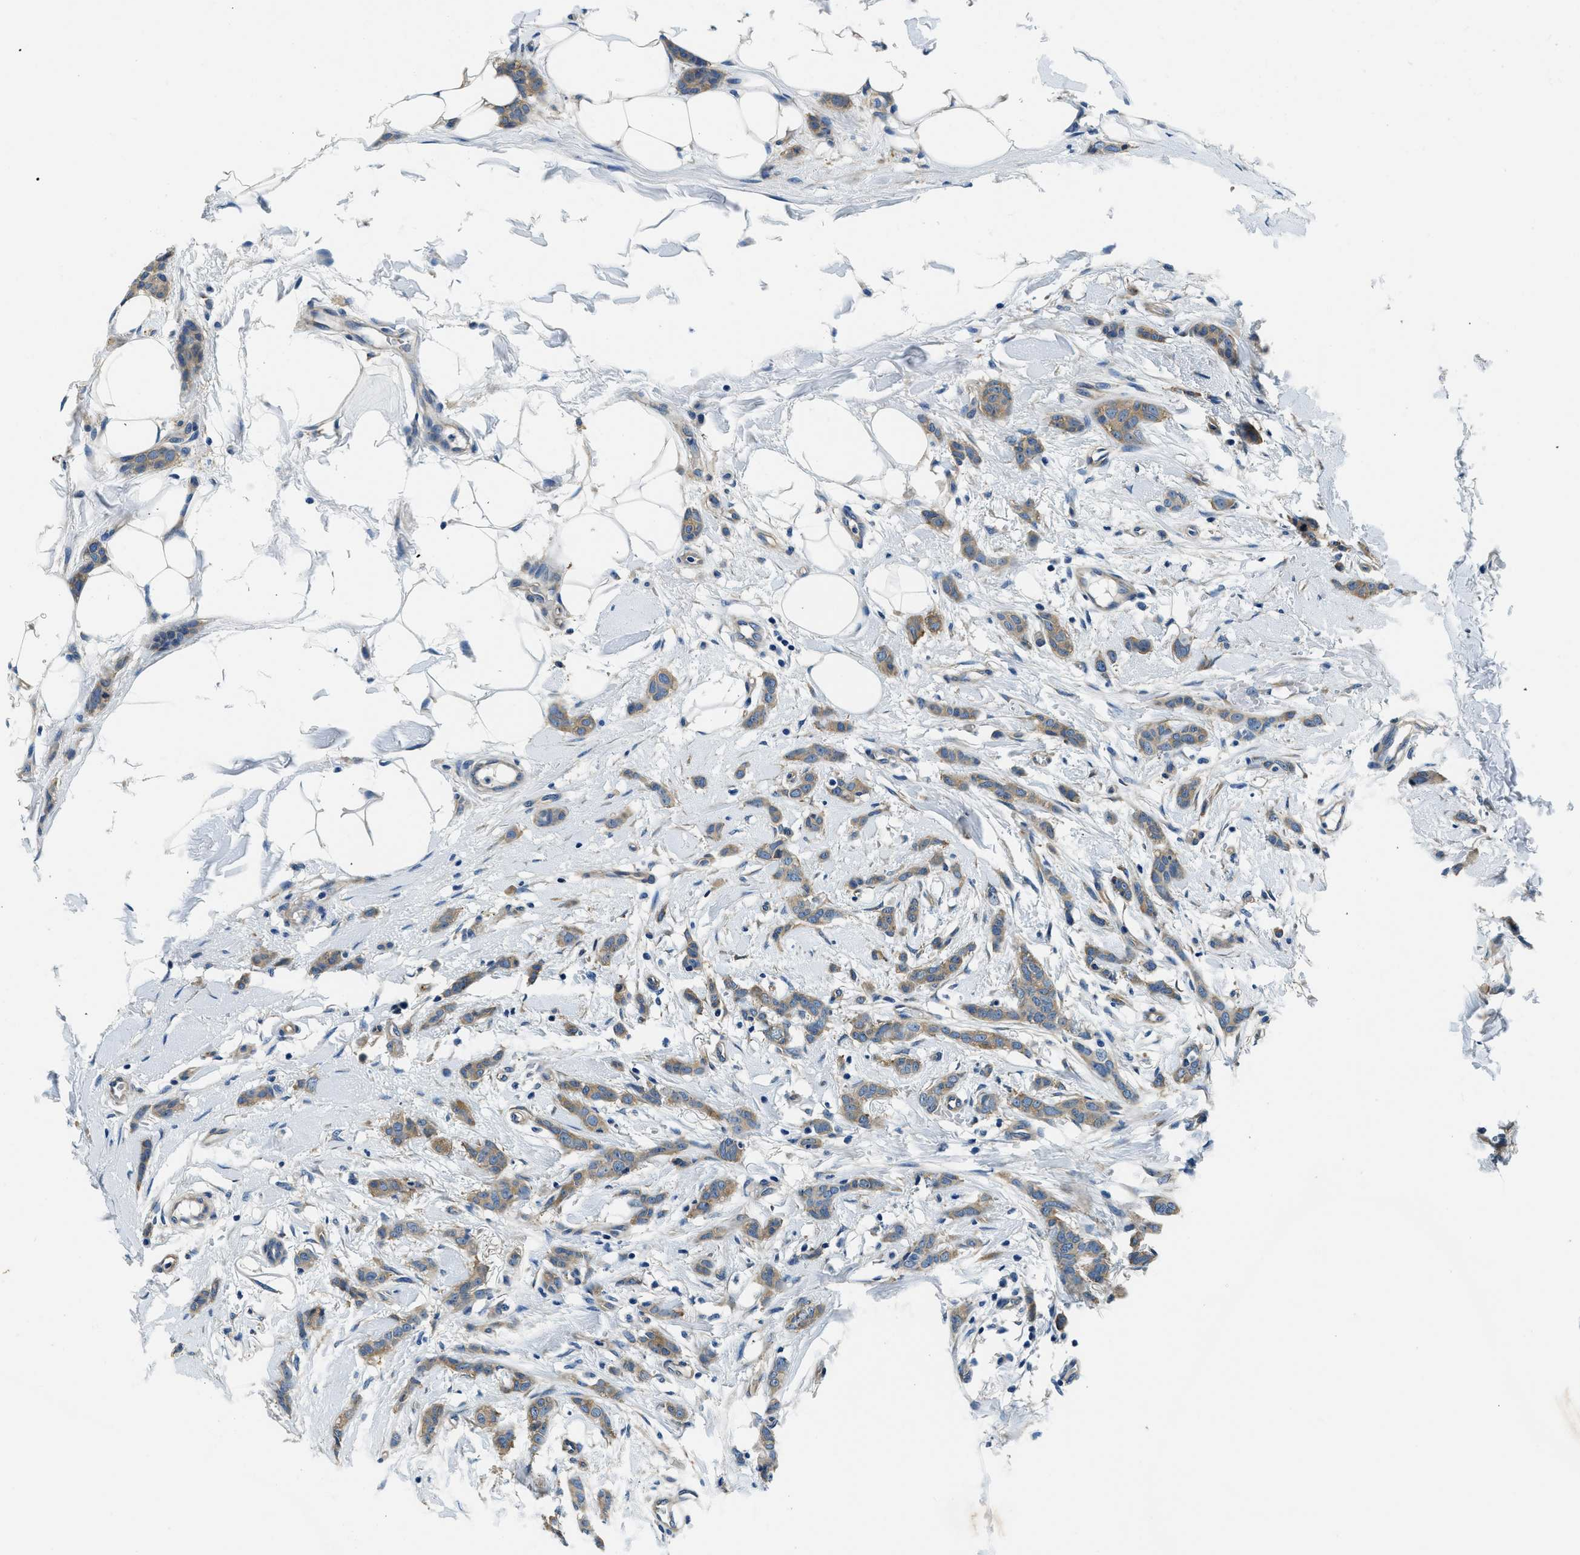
{"staining": {"intensity": "moderate", "quantity": ">75%", "location": "cytoplasmic/membranous"}, "tissue": "breast cancer", "cell_type": "Tumor cells", "image_type": "cancer", "snomed": [{"axis": "morphology", "description": "Lobular carcinoma"}, {"axis": "topography", "description": "Skin"}, {"axis": "topography", "description": "Breast"}], "caption": "A brown stain labels moderate cytoplasmic/membranous positivity of a protein in breast lobular carcinoma tumor cells.", "gene": "TWF1", "patient": {"sex": "female", "age": 46}}